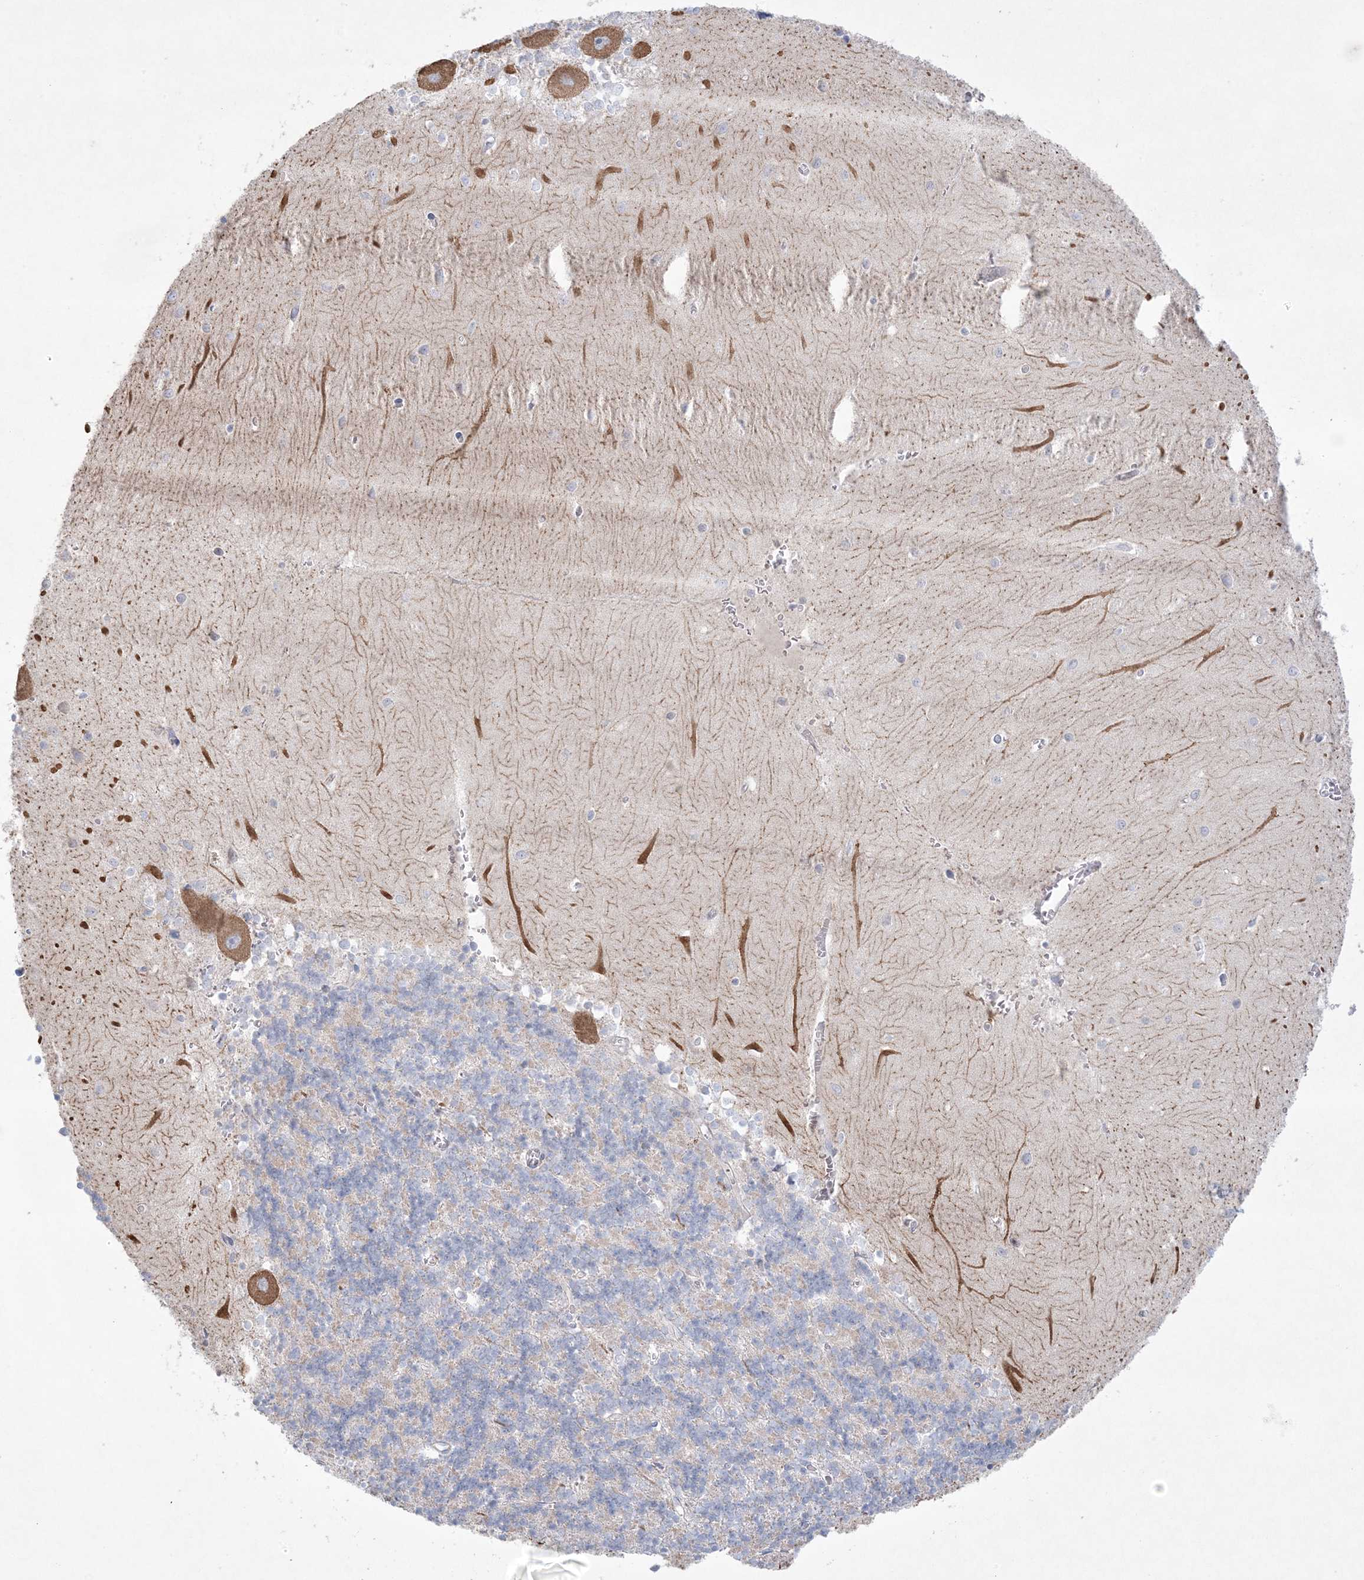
{"staining": {"intensity": "weak", "quantity": "25%-75%", "location": "cytoplasmic/membranous"}, "tissue": "cerebellum", "cell_type": "Cells in granular layer", "image_type": "normal", "snomed": [{"axis": "morphology", "description": "Normal tissue, NOS"}, {"axis": "topography", "description": "Cerebellum"}], "caption": "IHC of benign cerebellum reveals low levels of weak cytoplasmic/membranous expression in approximately 25%-75% of cells in granular layer.", "gene": "KCTD6", "patient": {"sex": "male", "age": 37}}